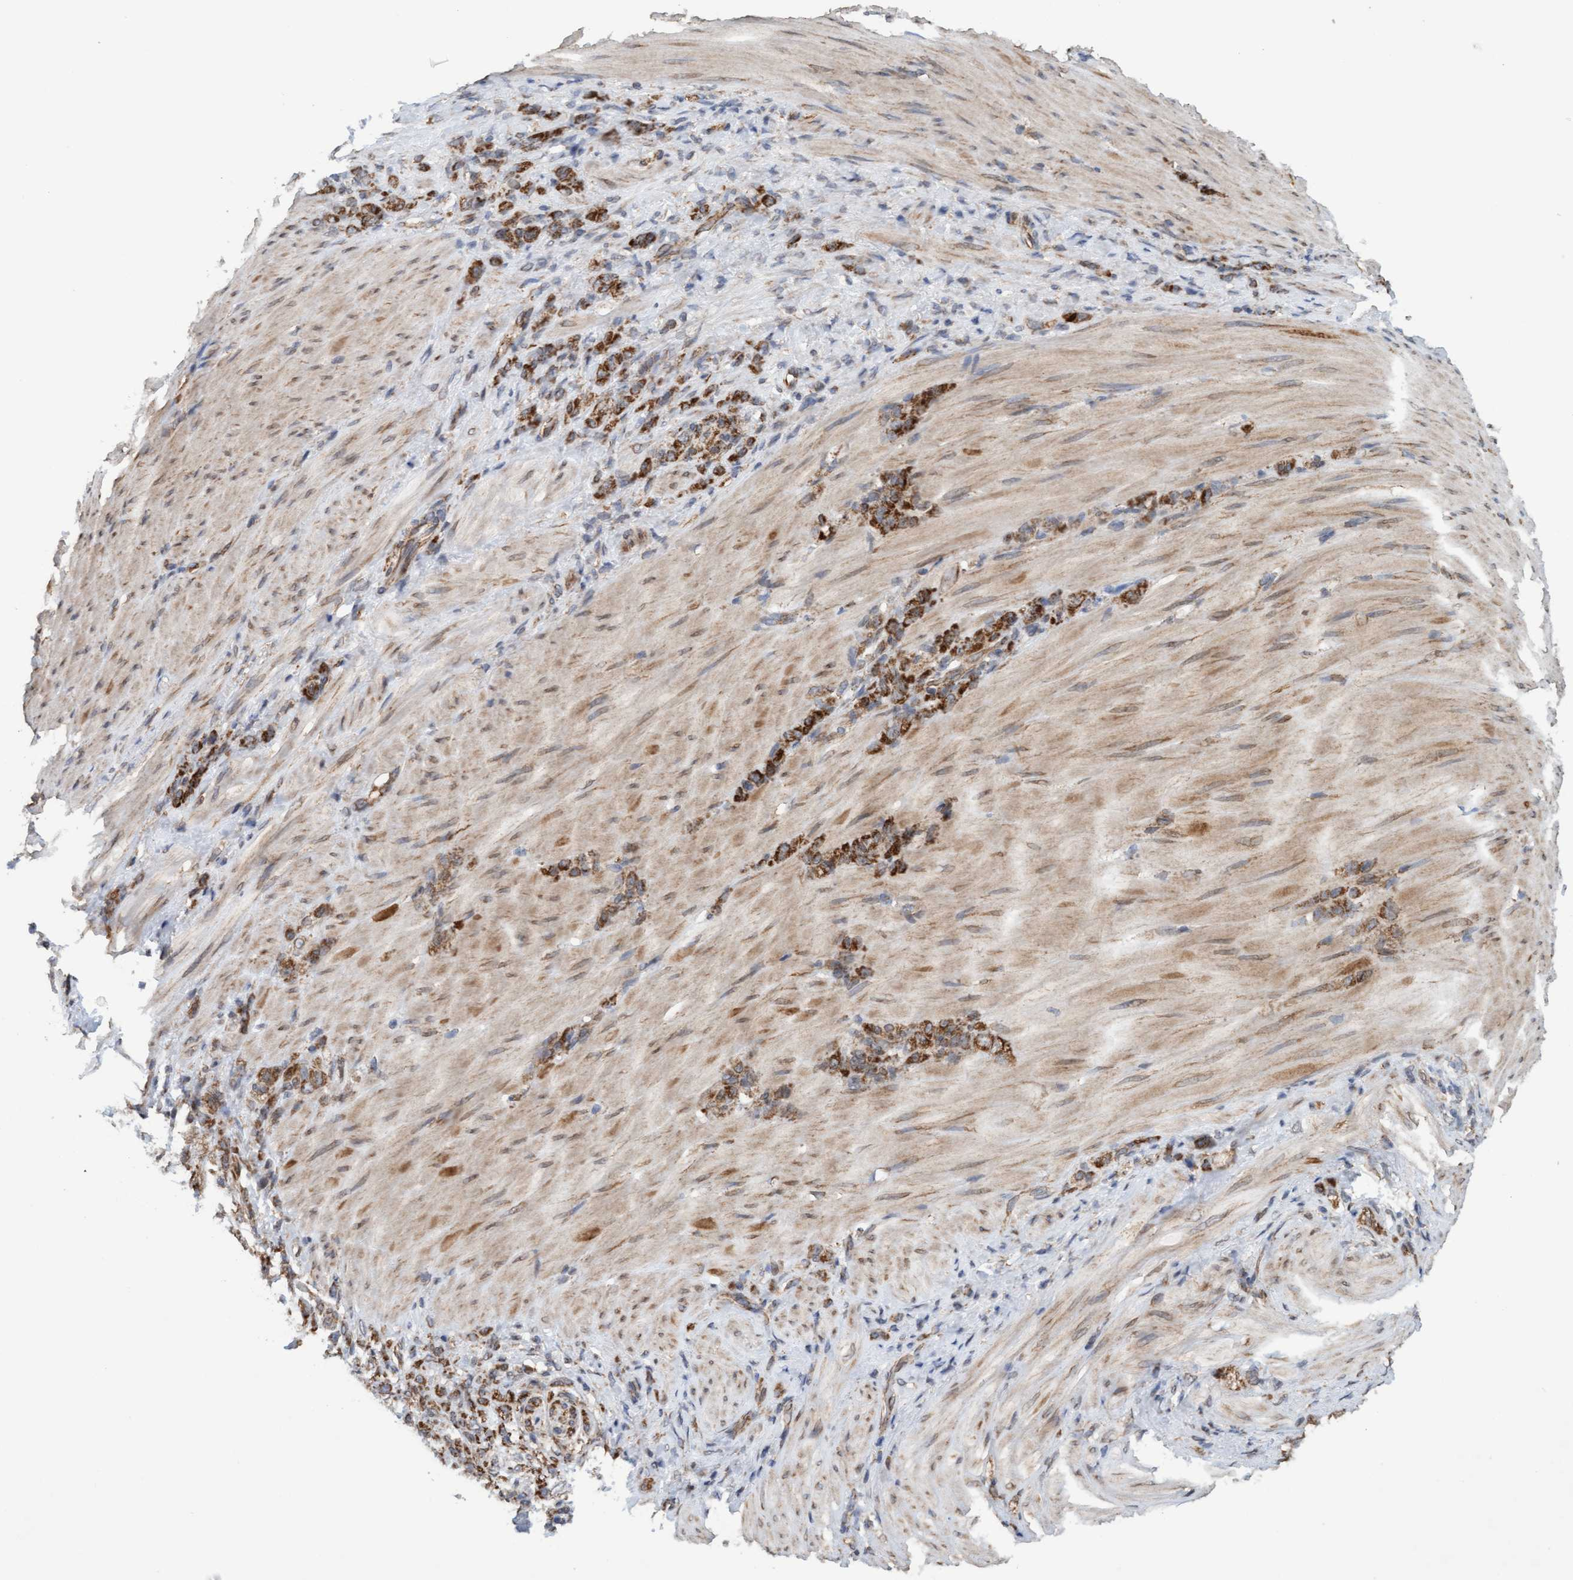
{"staining": {"intensity": "strong", "quantity": ">75%", "location": "cytoplasmic/membranous"}, "tissue": "stomach cancer", "cell_type": "Tumor cells", "image_type": "cancer", "snomed": [{"axis": "morphology", "description": "Normal tissue, NOS"}, {"axis": "morphology", "description": "Adenocarcinoma, NOS"}, {"axis": "topography", "description": "Stomach"}], "caption": "Tumor cells exhibit high levels of strong cytoplasmic/membranous positivity in about >75% of cells in stomach cancer (adenocarcinoma). (DAB (3,3'-diaminobenzidine) = brown stain, brightfield microscopy at high magnification).", "gene": "MRPS23", "patient": {"sex": "male", "age": 82}}